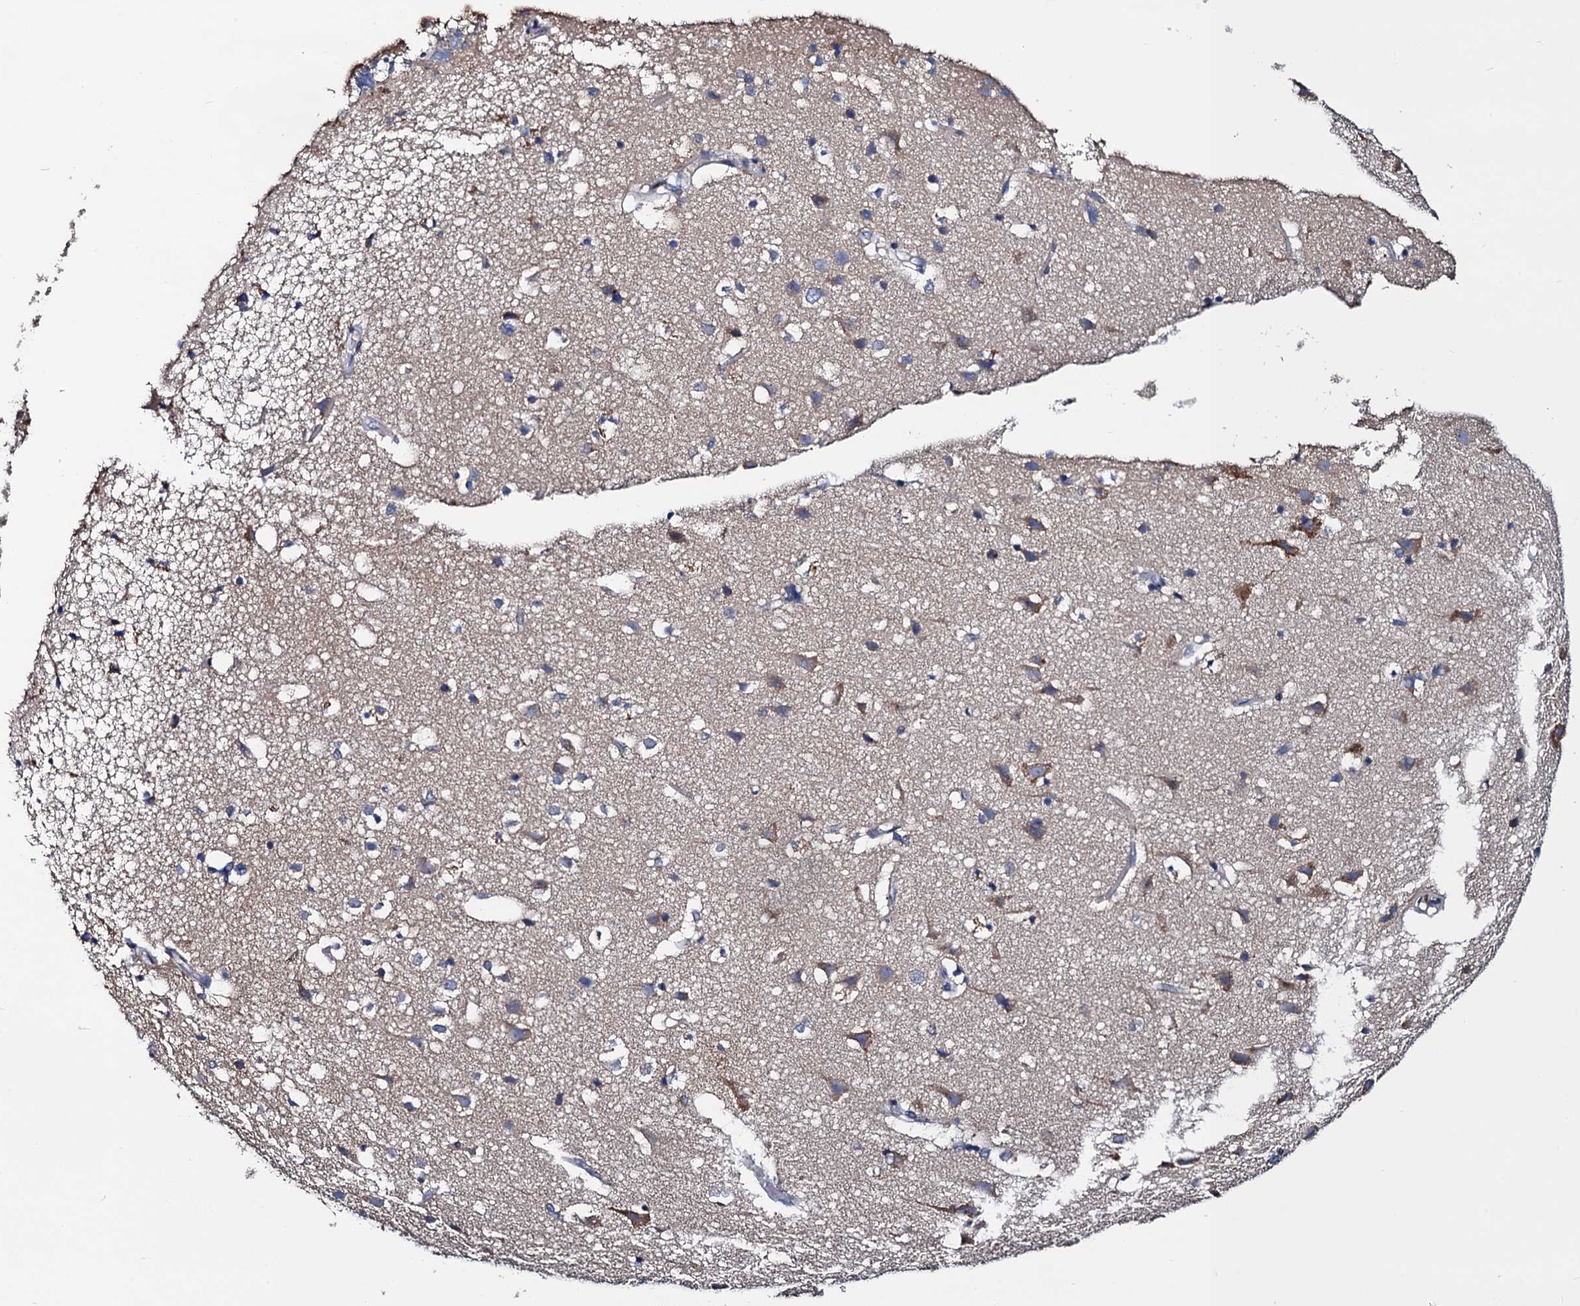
{"staining": {"intensity": "negative", "quantity": "none", "location": "none"}, "tissue": "cerebral cortex", "cell_type": "Endothelial cells", "image_type": "normal", "snomed": [{"axis": "morphology", "description": "Normal tissue, NOS"}, {"axis": "topography", "description": "Cerebral cortex"}], "caption": "Immunohistochemical staining of benign human cerebral cortex demonstrates no significant positivity in endothelial cells.", "gene": "PGLS", "patient": {"sex": "male", "age": 54}}